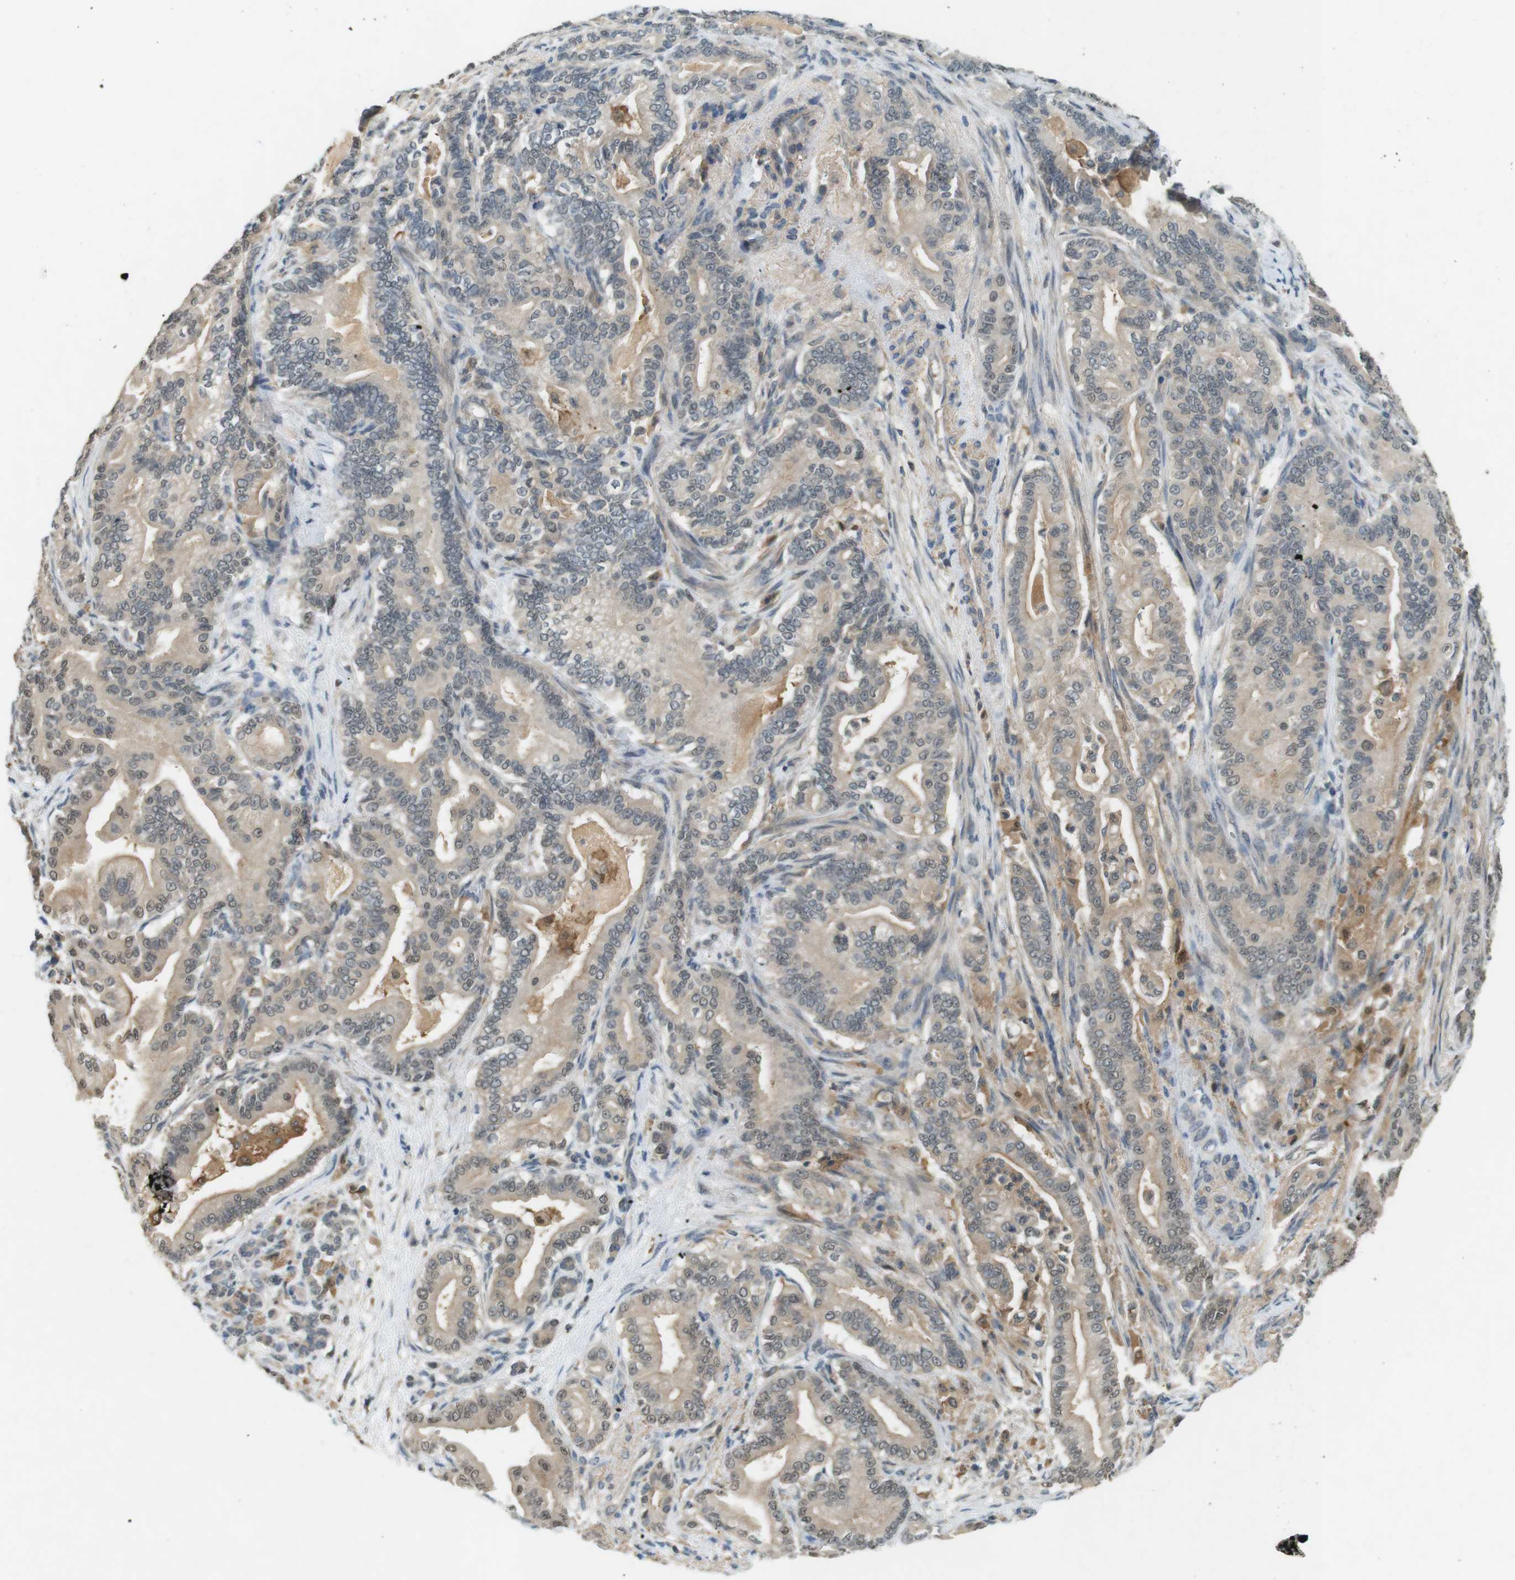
{"staining": {"intensity": "weak", "quantity": ">75%", "location": "cytoplasmic/membranous,nuclear"}, "tissue": "pancreatic cancer", "cell_type": "Tumor cells", "image_type": "cancer", "snomed": [{"axis": "morphology", "description": "Normal tissue, NOS"}, {"axis": "morphology", "description": "Adenocarcinoma, NOS"}, {"axis": "topography", "description": "Pancreas"}], "caption": "Immunohistochemical staining of human pancreatic cancer reveals low levels of weak cytoplasmic/membranous and nuclear staining in about >75% of tumor cells.", "gene": "CDK14", "patient": {"sex": "male", "age": 63}}